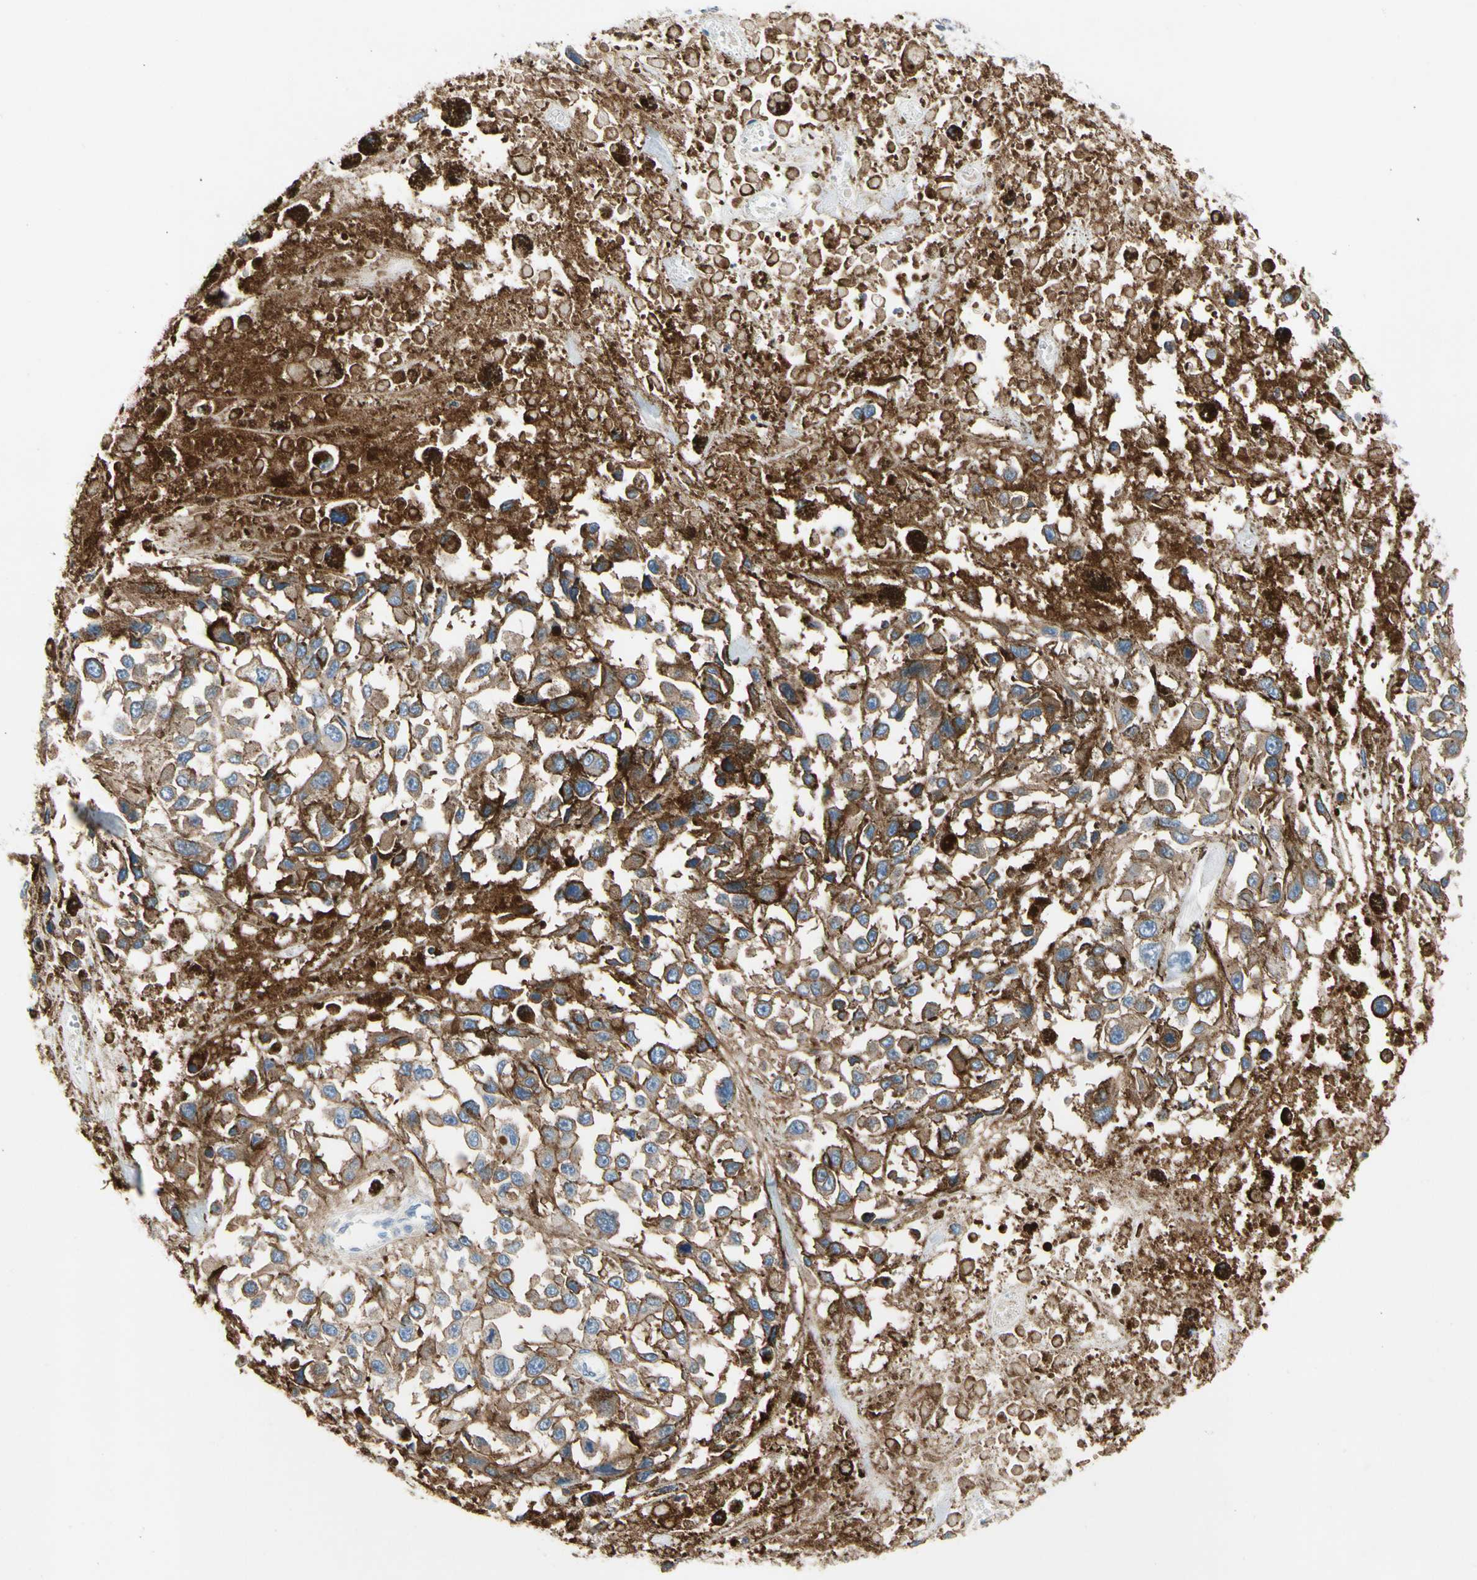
{"staining": {"intensity": "moderate", "quantity": ">75%", "location": "cytoplasmic/membranous"}, "tissue": "melanoma", "cell_type": "Tumor cells", "image_type": "cancer", "snomed": [{"axis": "morphology", "description": "Malignant melanoma, Metastatic site"}, {"axis": "topography", "description": "Lymph node"}], "caption": "Immunohistochemistry of human melanoma exhibits medium levels of moderate cytoplasmic/membranous staining in about >75% of tumor cells.", "gene": "CA14", "patient": {"sex": "male", "age": 59}}